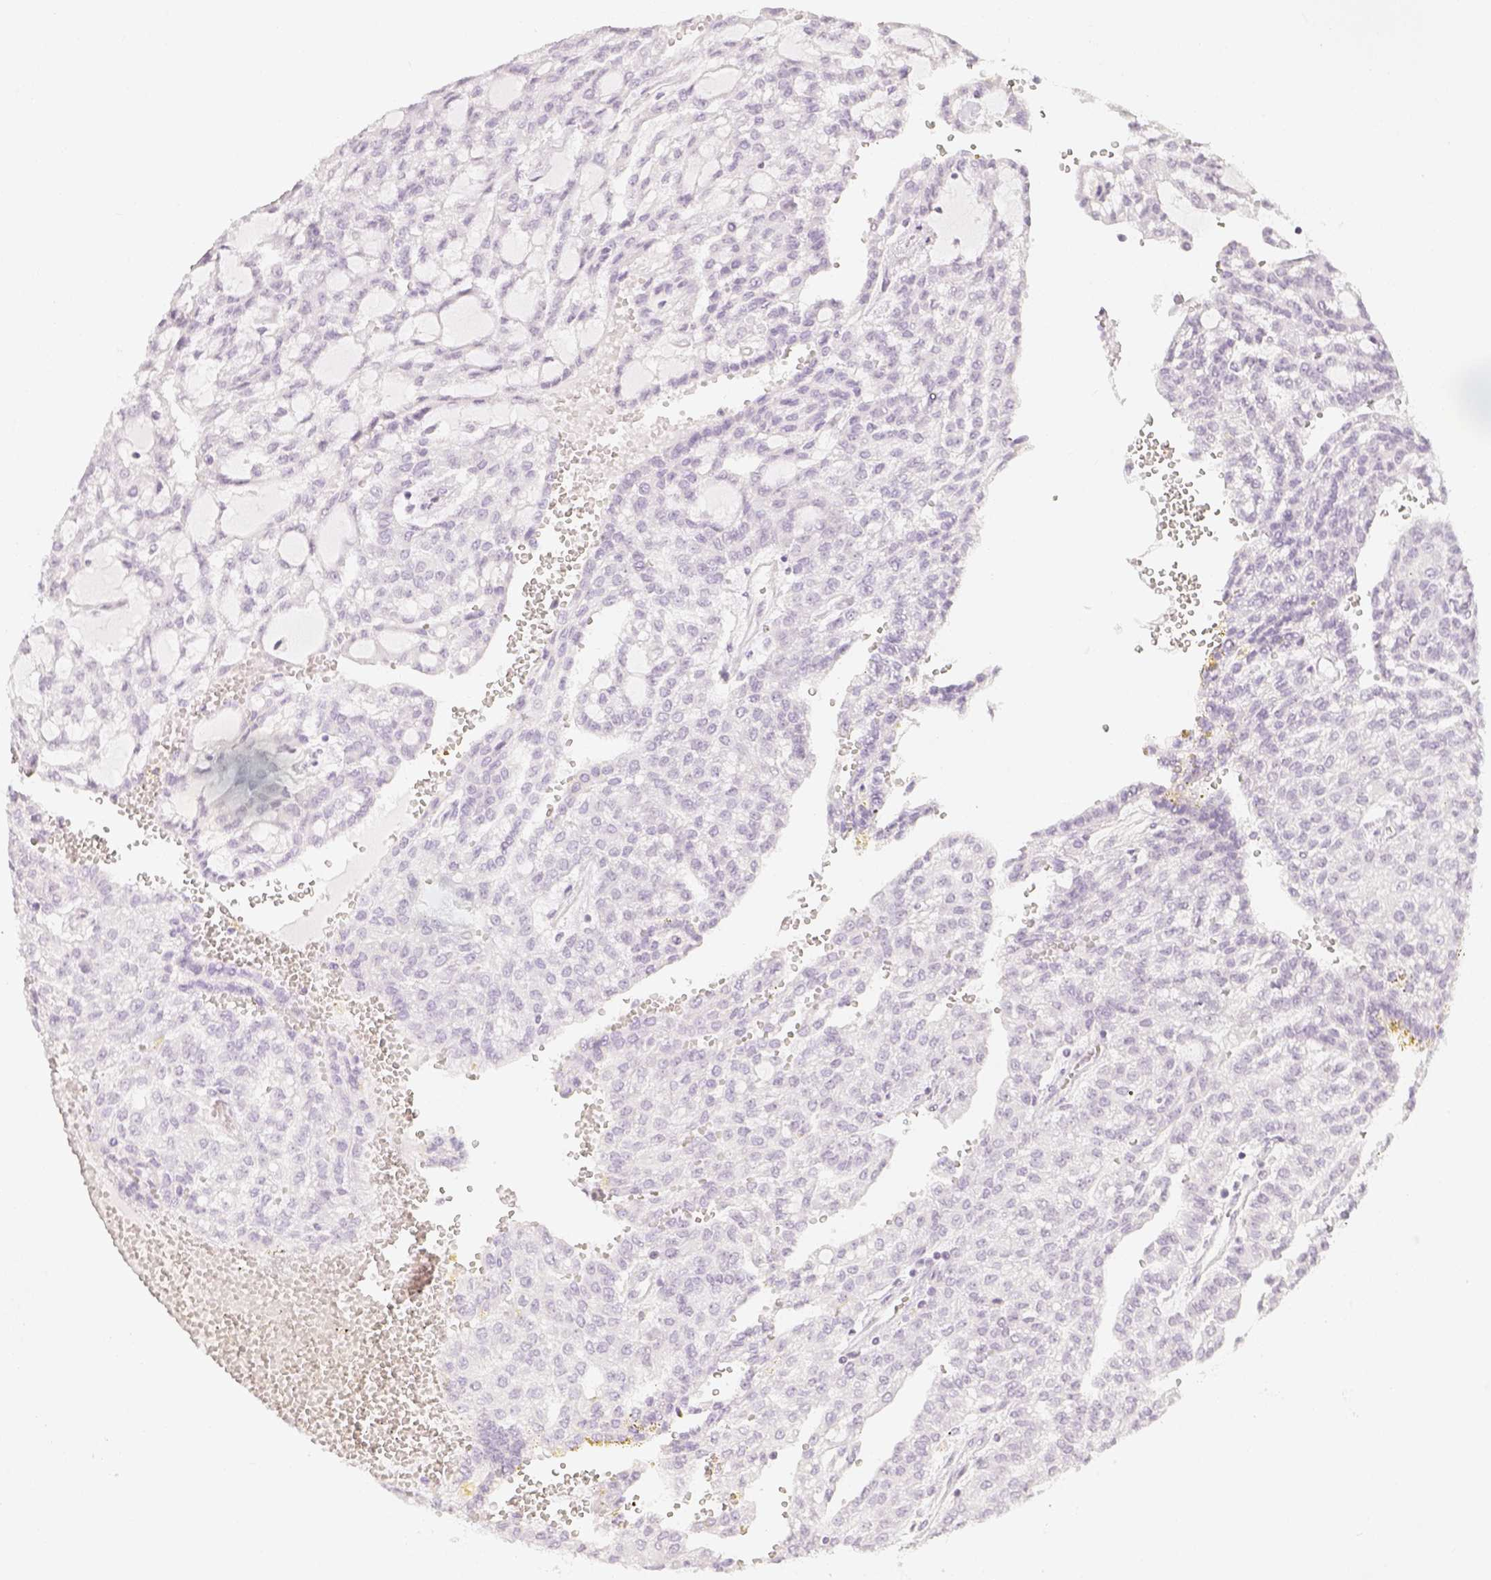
{"staining": {"intensity": "negative", "quantity": "none", "location": "none"}, "tissue": "renal cancer", "cell_type": "Tumor cells", "image_type": "cancer", "snomed": [{"axis": "morphology", "description": "Adenocarcinoma, NOS"}, {"axis": "topography", "description": "Kidney"}], "caption": "Tumor cells are negative for protein expression in human adenocarcinoma (renal).", "gene": "SLC18A1", "patient": {"sex": "male", "age": 63}}